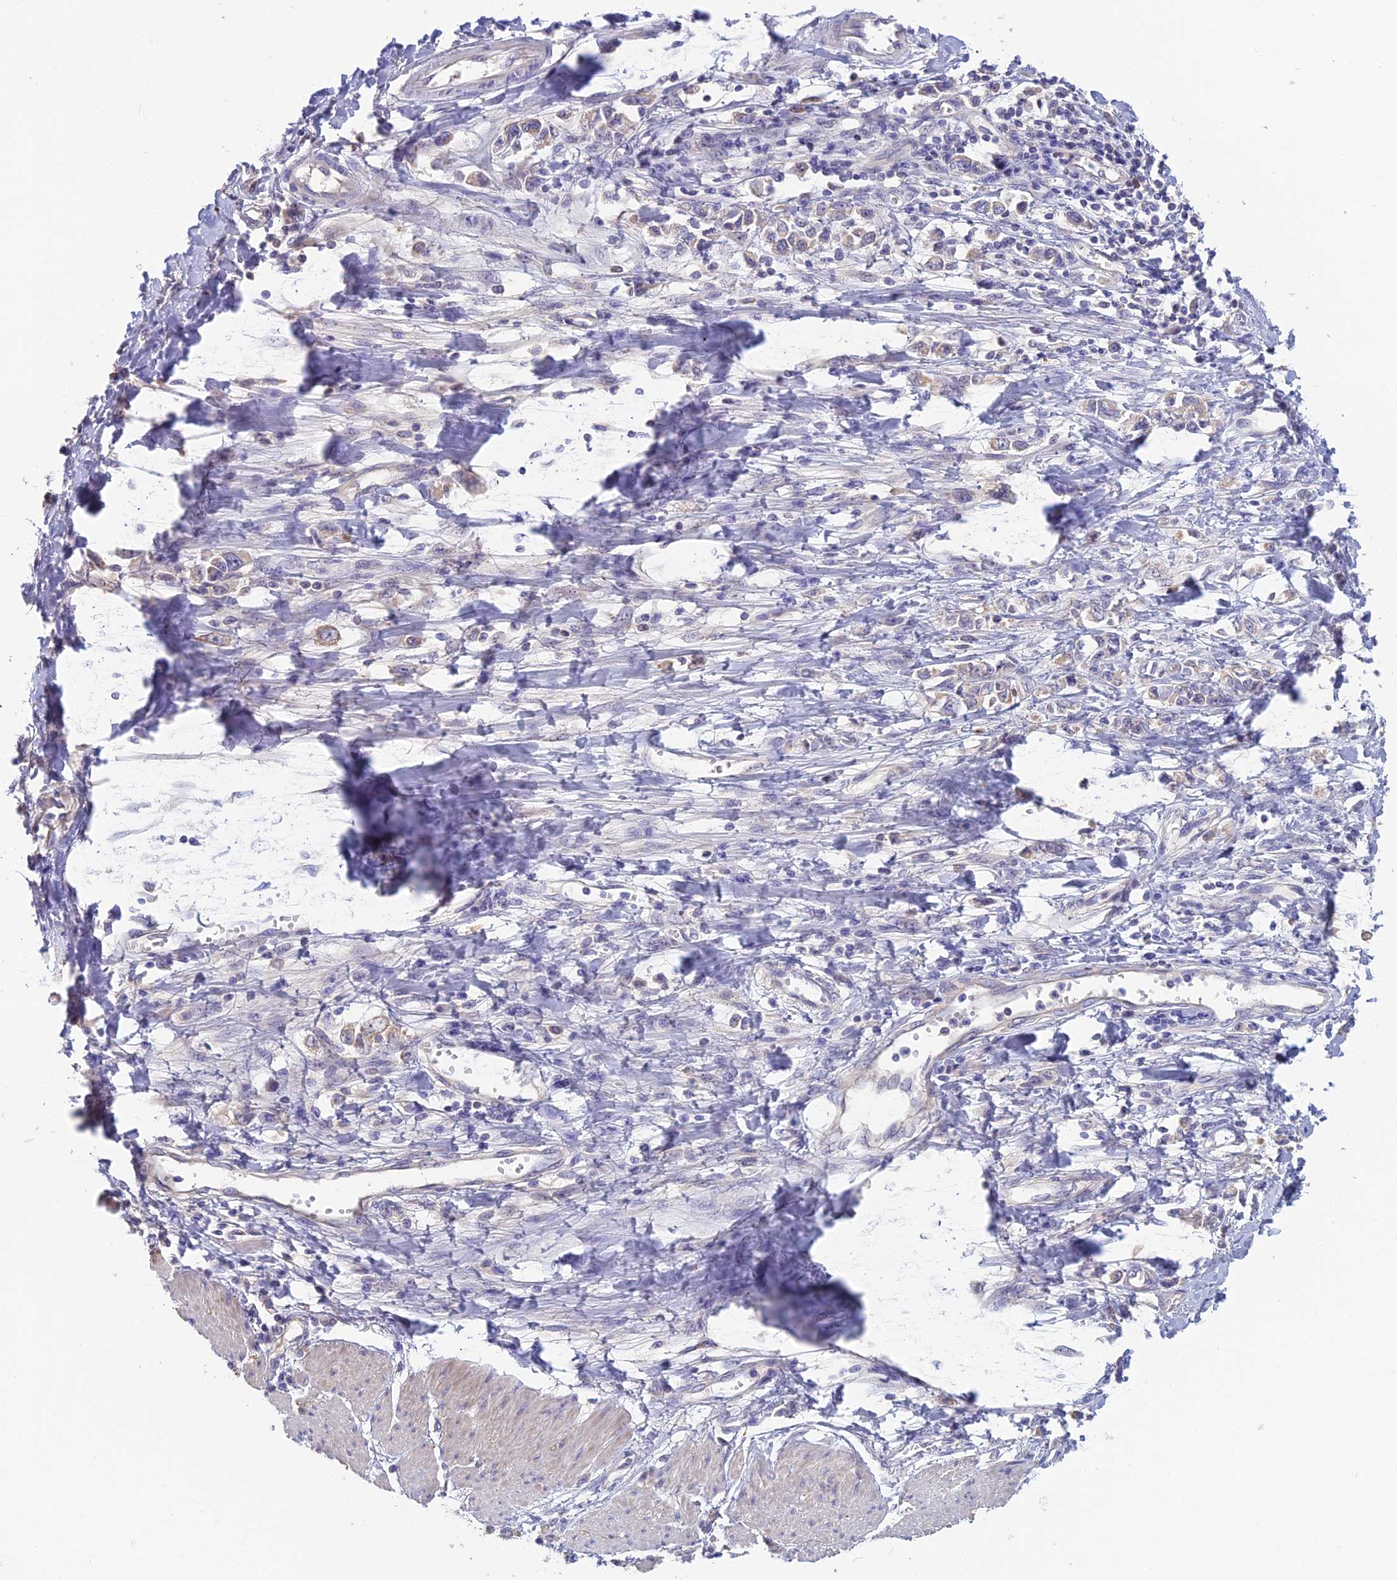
{"staining": {"intensity": "negative", "quantity": "none", "location": "none"}, "tissue": "stomach cancer", "cell_type": "Tumor cells", "image_type": "cancer", "snomed": [{"axis": "morphology", "description": "Adenocarcinoma, NOS"}, {"axis": "topography", "description": "Stomach"}], "caption": "DAB (3,3'-diaminobenzidine) immunohistochemical staining of stomach adenocarcinoma reveals no significant expression in tumor cells.", "gene": "SNAP91", "patient": {"sex": "female", "age": 76}}